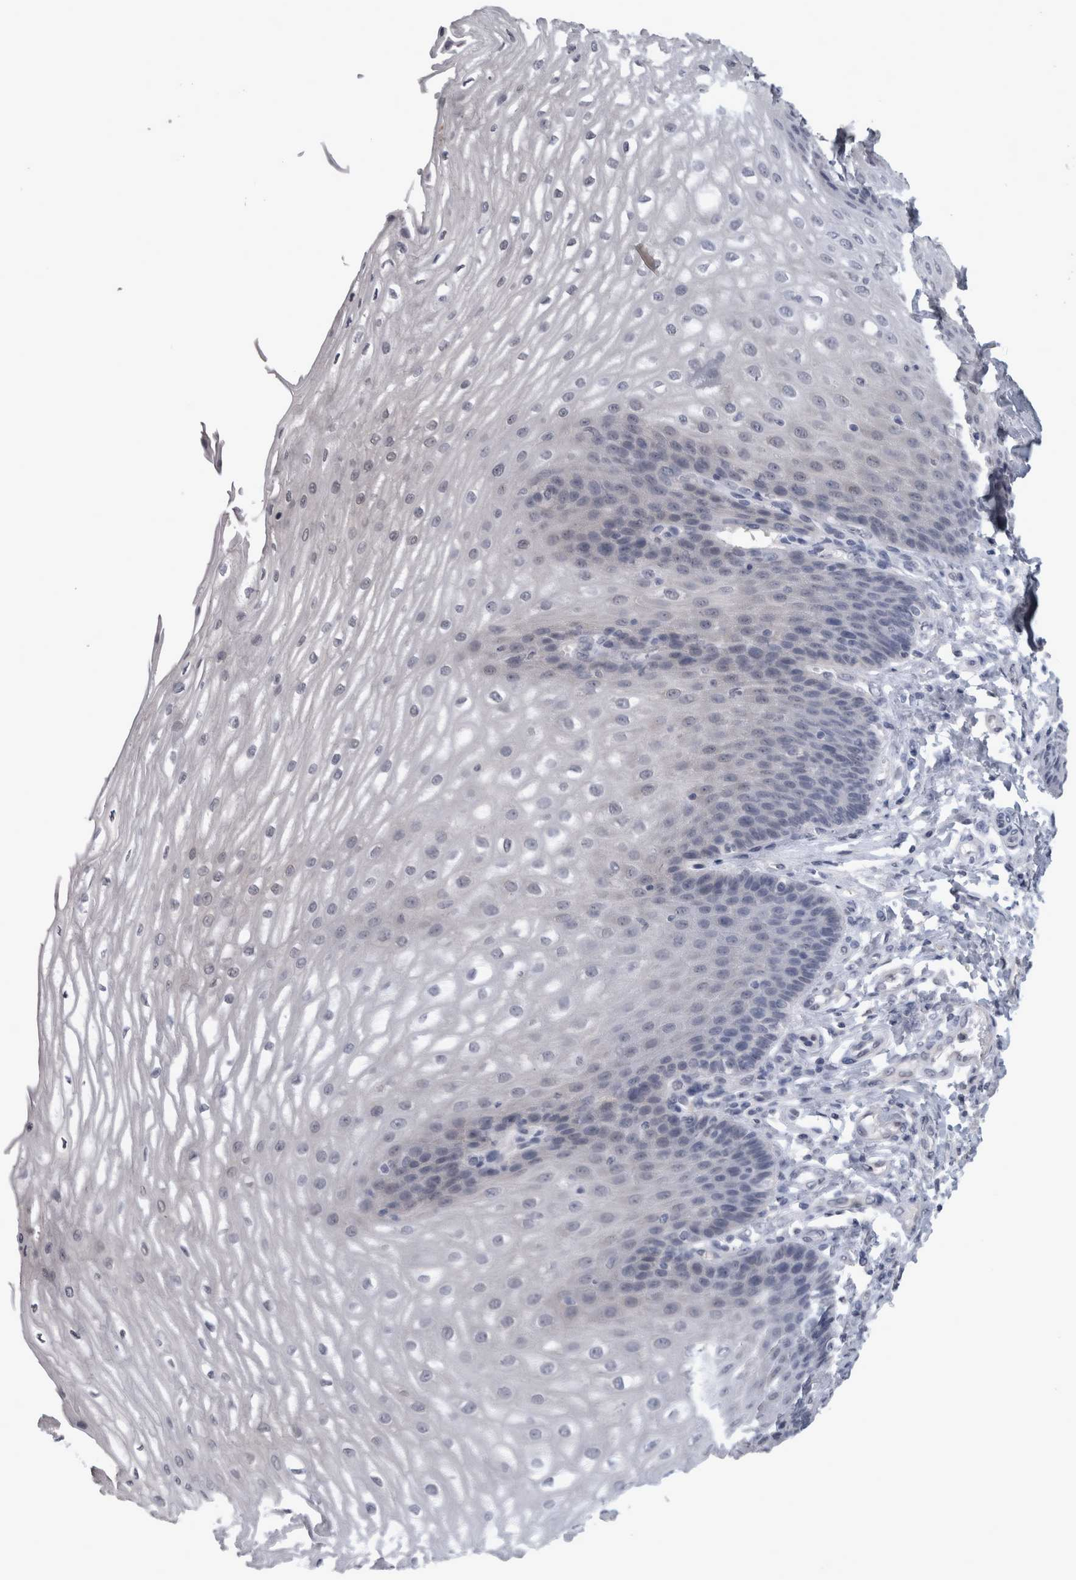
{"staining": {"intensity": "weak", "quantity": "<25%", "location": "cytoplasmic/membranous"}, "tissue": "esophagus", "cell_type": "Squamous epithelial cells", "image_type": "normal", "snomed": [{"axis": "morphology", "description": "Normal tissue, NOS"}, {"axis": "topography", "description": "Esophagus"}], "caption": "DAB (3,3'-diaminobenzidine) immunohistochemical staining of benign esophagus shows no significant positivity in squamous epithelial cells.", "gene": "NAPRT", "patient": {"sex": "male", "age": 54}}